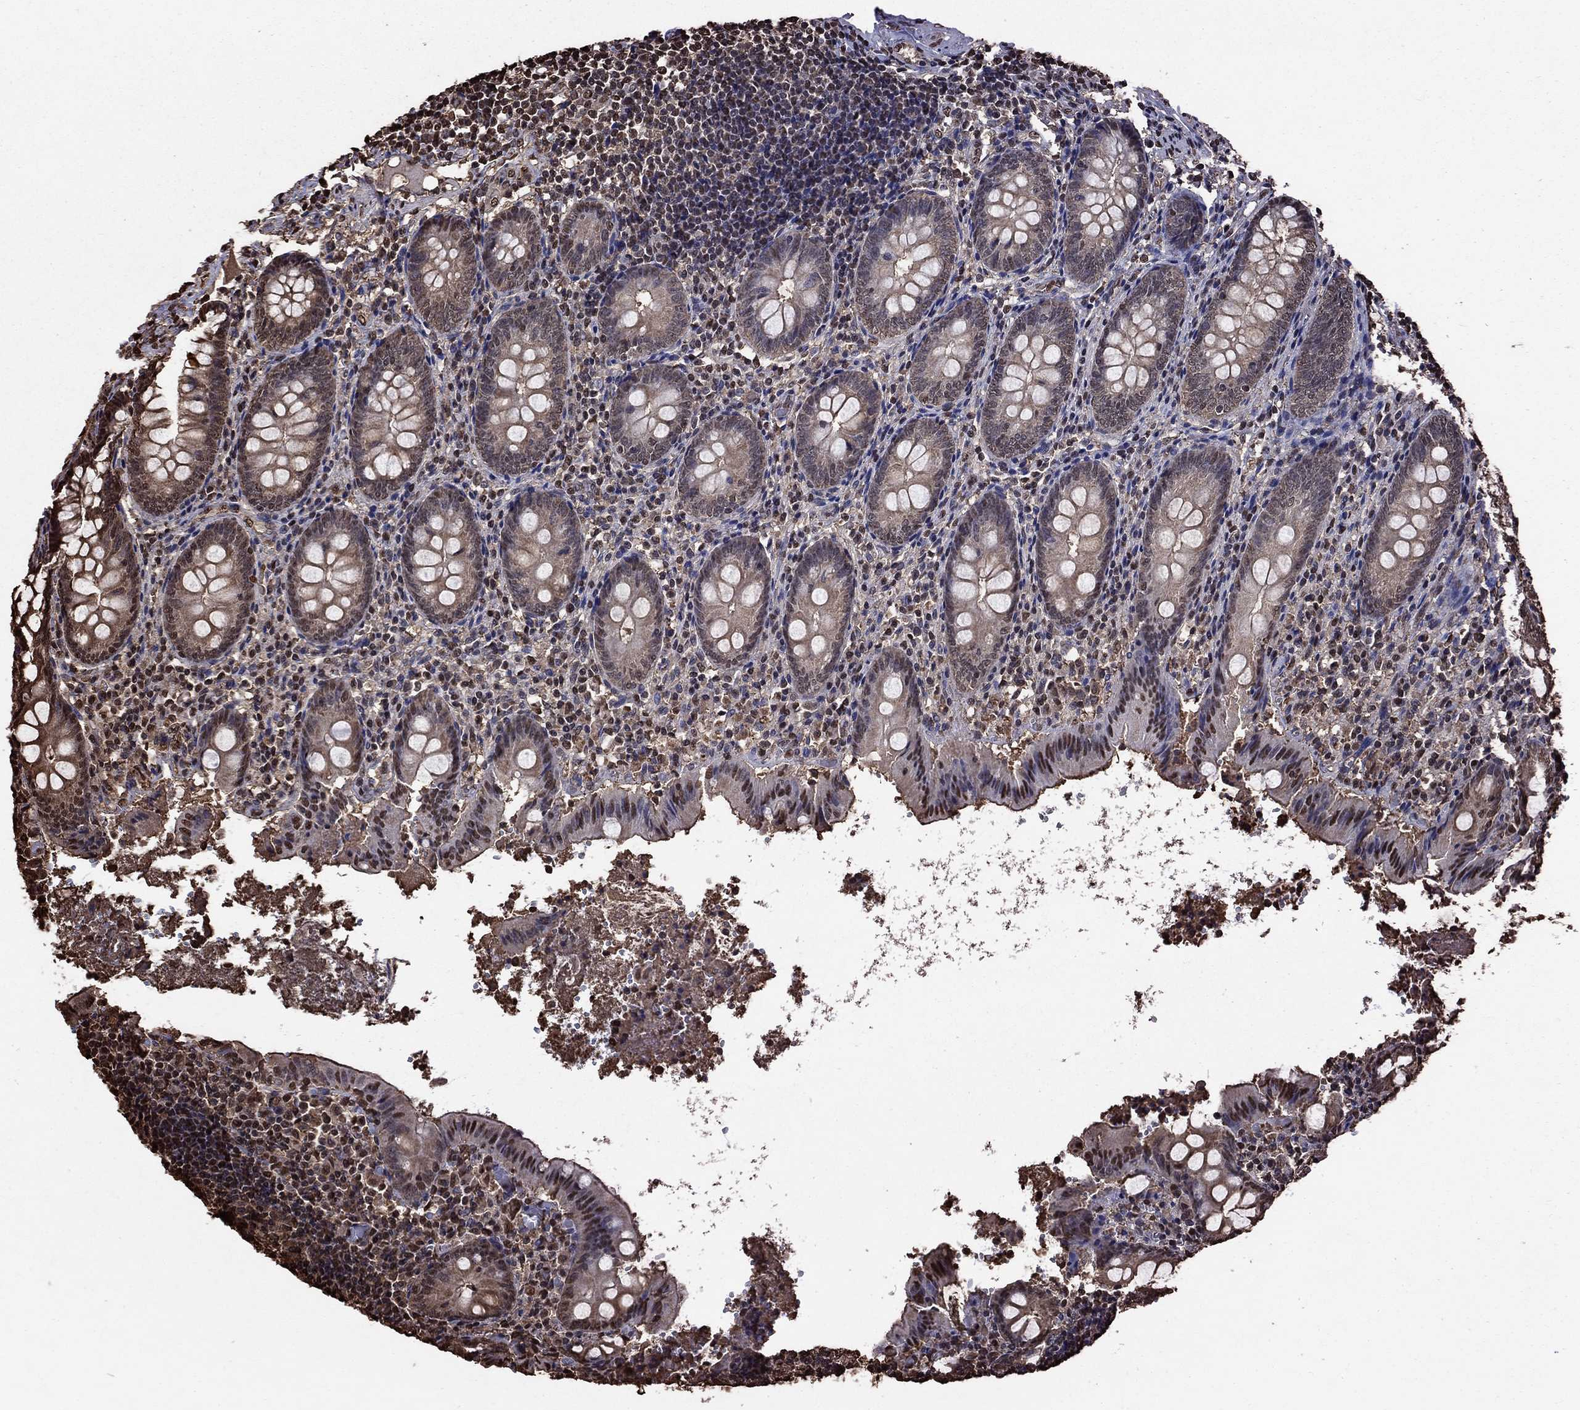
{"staining": {"intensity": "moderate", "quantity": "<25%", "location": "nuclear"}, "tissue": "appendix", "cell_type": "Glandular cells", "image_type": "normal", "snomed": [{"axis": "morphology", "description": "Normal tissue, NOS"}, {"axis": "topography", "description": "Appendix"}], "caption": "Appendix stained with immunohistochemistry displays moderate nuclear staining in about <25% of glandular cells. Nuclei are stained in blue.", "gene": "GAPDH", "patient": {"sex": "female", "age": 23}}